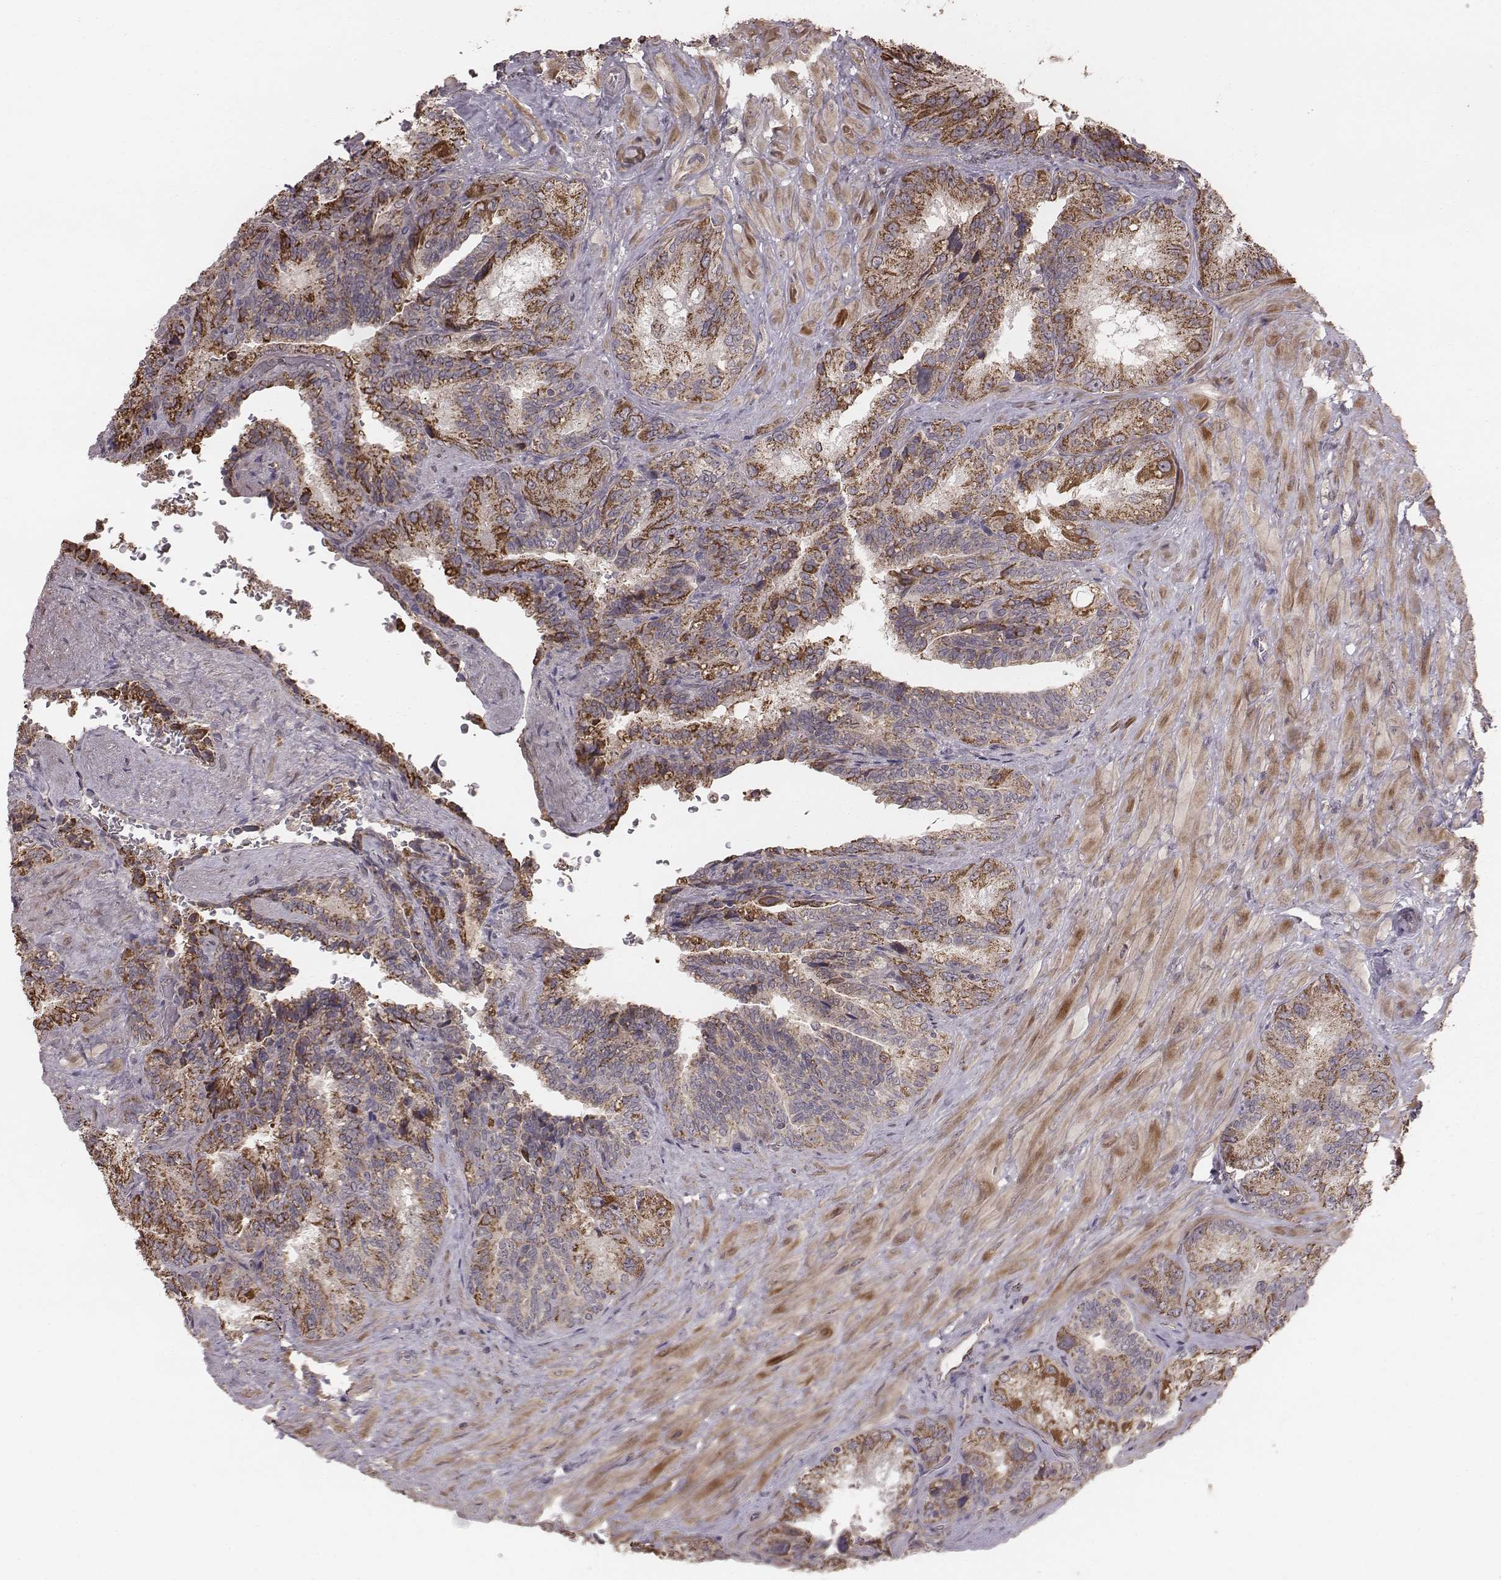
{"staining": {"intensity": "moderate", "quantity": ">75%", "location": "cytoplasmic/membranous"}, "tissue": "seminal vesicle", "cell_type": "Glandular cells", "image_type": "normal", "snomed": [{"axis": "morphology", "description": "Normal tissue, NOS"}, {"axis": "topography", "description": "Seminal veicle"}], "caption": "Glandular cells demonstrate medium levels of moderate cytoplasmic/membranous staining in approximately >75% of cells in unremarkable seminal vesicle.", "gene": "PDCD2L", "patient": {"sex": "male", "age": 69}}